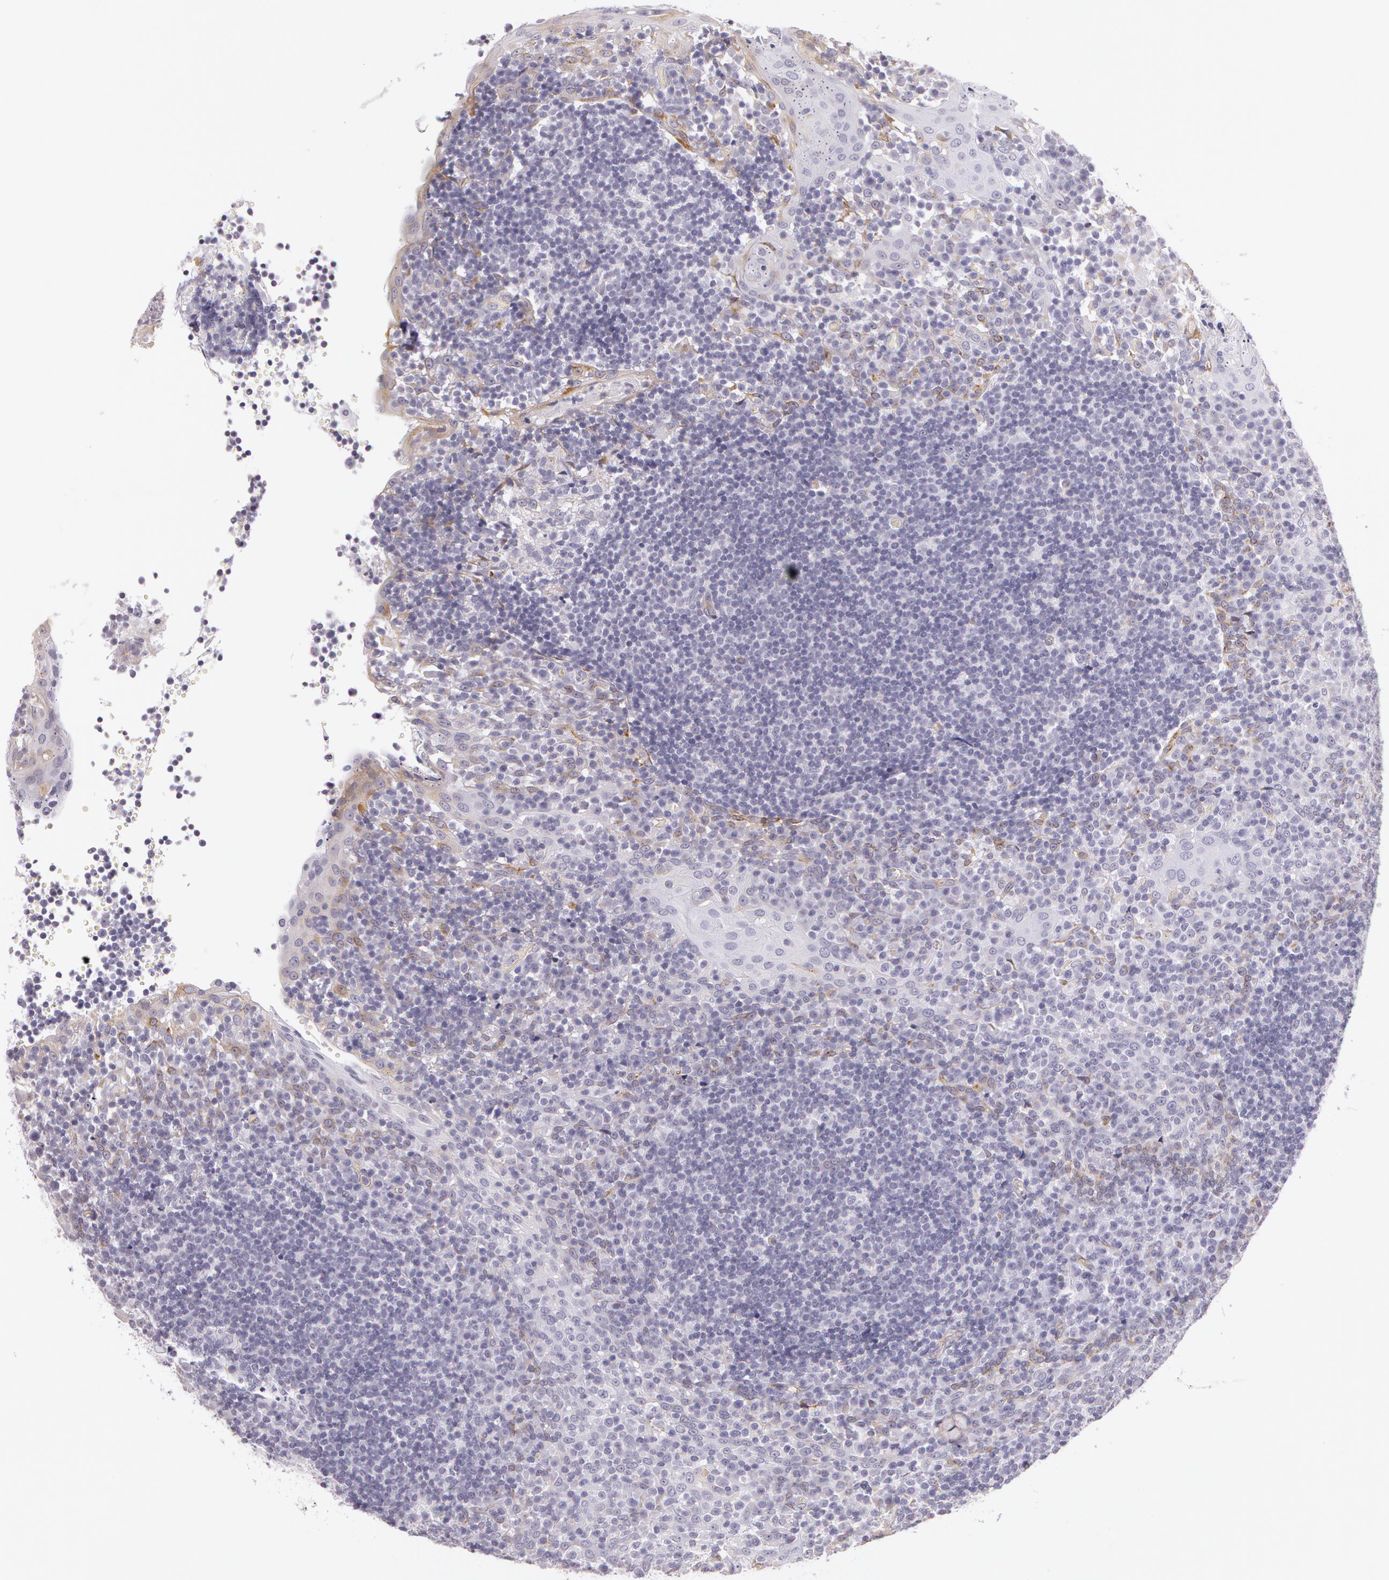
{"staining": {"intensity": "weak", "quantity": "<25%", "location": "cytoplasmic/membranous"}, "tissue": "tonsil", "cell_type": "Germinal center cells", "image_type": "normal", "snomed": [{"axis": "morphology", "description": "Normal tissue, NOS"}, {"axis": "topography", "description": "Tonsil"}], "caption": "Immunohistochemistry image of benign tonsil stained for a protein (brown), which shows no staining in germinal center cells. (IHC, brightfield microscopy, high magnification).", "gene": "APP", "patient": {"sex": "female", "age": 40}}